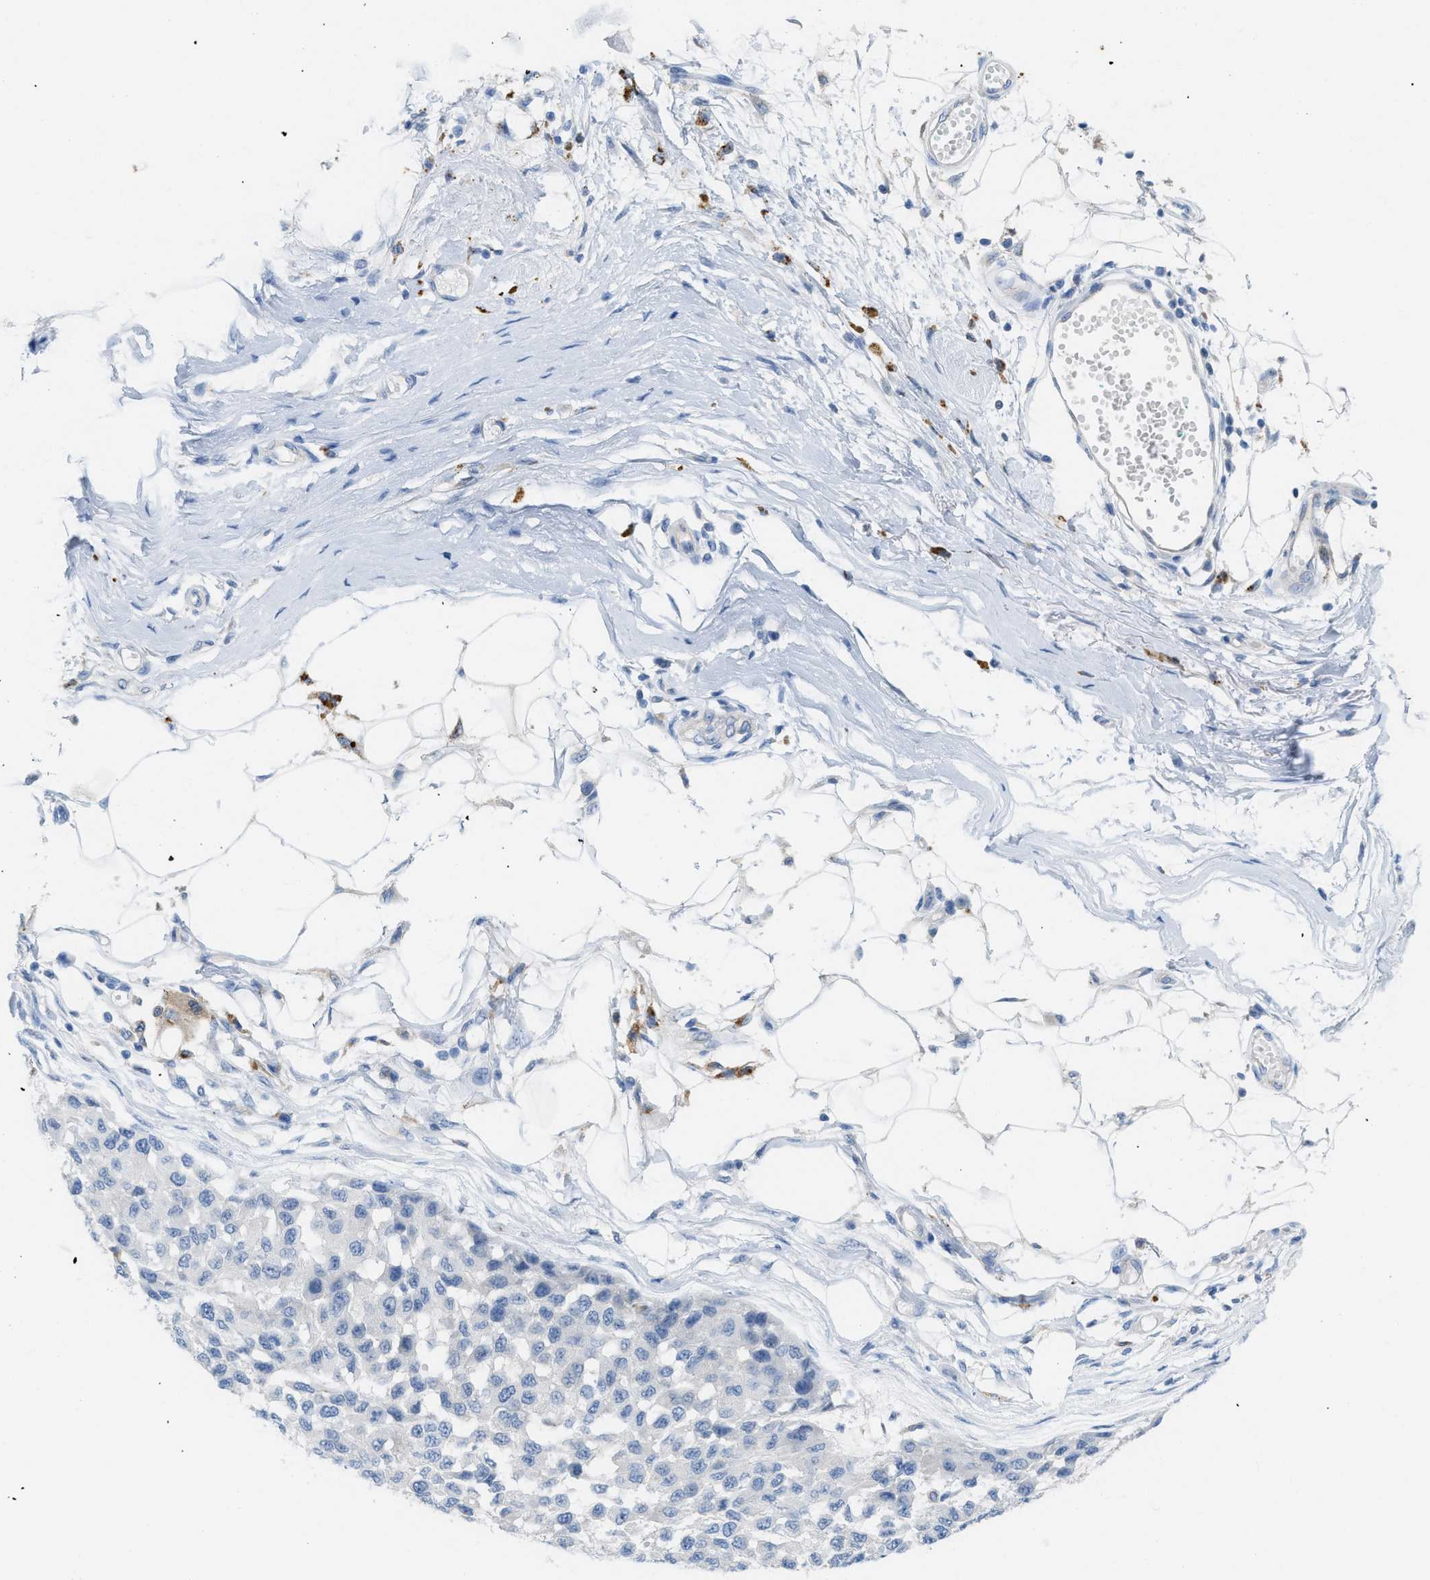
{"staining": {"intensity": "negative", "quantity": "none", "location": "none"}, "tissue": "melanoma", "cell_type": "Tumor cells", "image_type": "cancer", "snomed": [{"axis": "morphology", "description": "Normal tissue, NOS"}, {"axis": "morphology", "description": "Malignant melanoma, NOS"}, {"axis": "topography", "description": "Skin"}], "caption": "This image is of malignant melanoma stained with IHC to label a protein in brown with the nuclei are counter-stained blue. There is no staining in tumor cells.", "gene": "CSTB", "patient": {"sex": "male", "age": 62}}